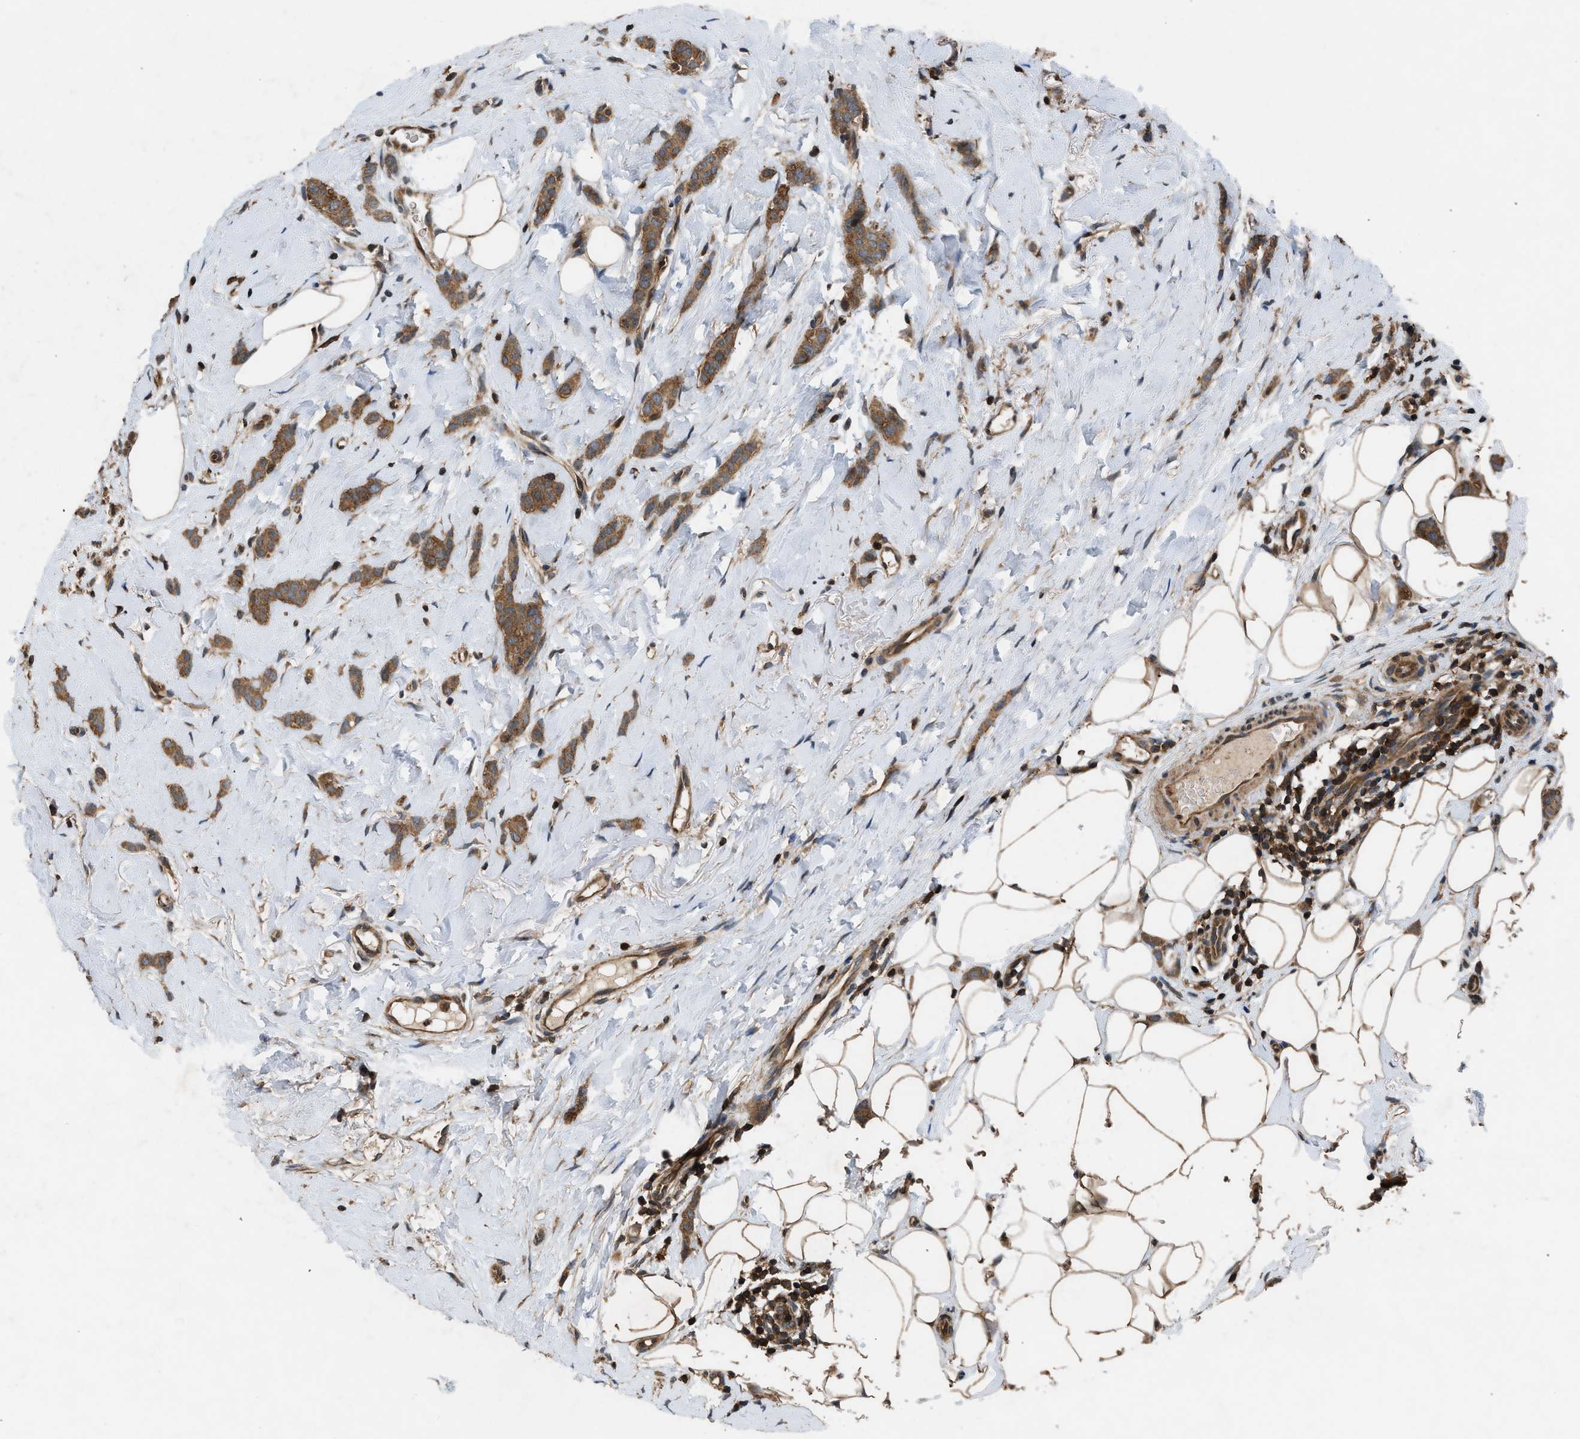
{"staining": {"intensity": "moderate", "quantity": ">75%", "location": "cytoplasmic/membranous"}, "tissue": "breast cancer", "cell_type": "Tumor cells", "image_type": "cancer", "snomed": [{"axis": "morphology", "description": "Lobular carcinoma"}, {"axis": "topography", "description": "Skin"}, {"axis": "topography", "description": "Breast"}], "caption": "Immunohistochemical staining of breast lobular carcinoma displays medium levels of moderate cytoplasmic/membranous expression in about >75% of tumor cells.", "gene": "OXSR1", "patient": {"sex": "female", "age": 46}}